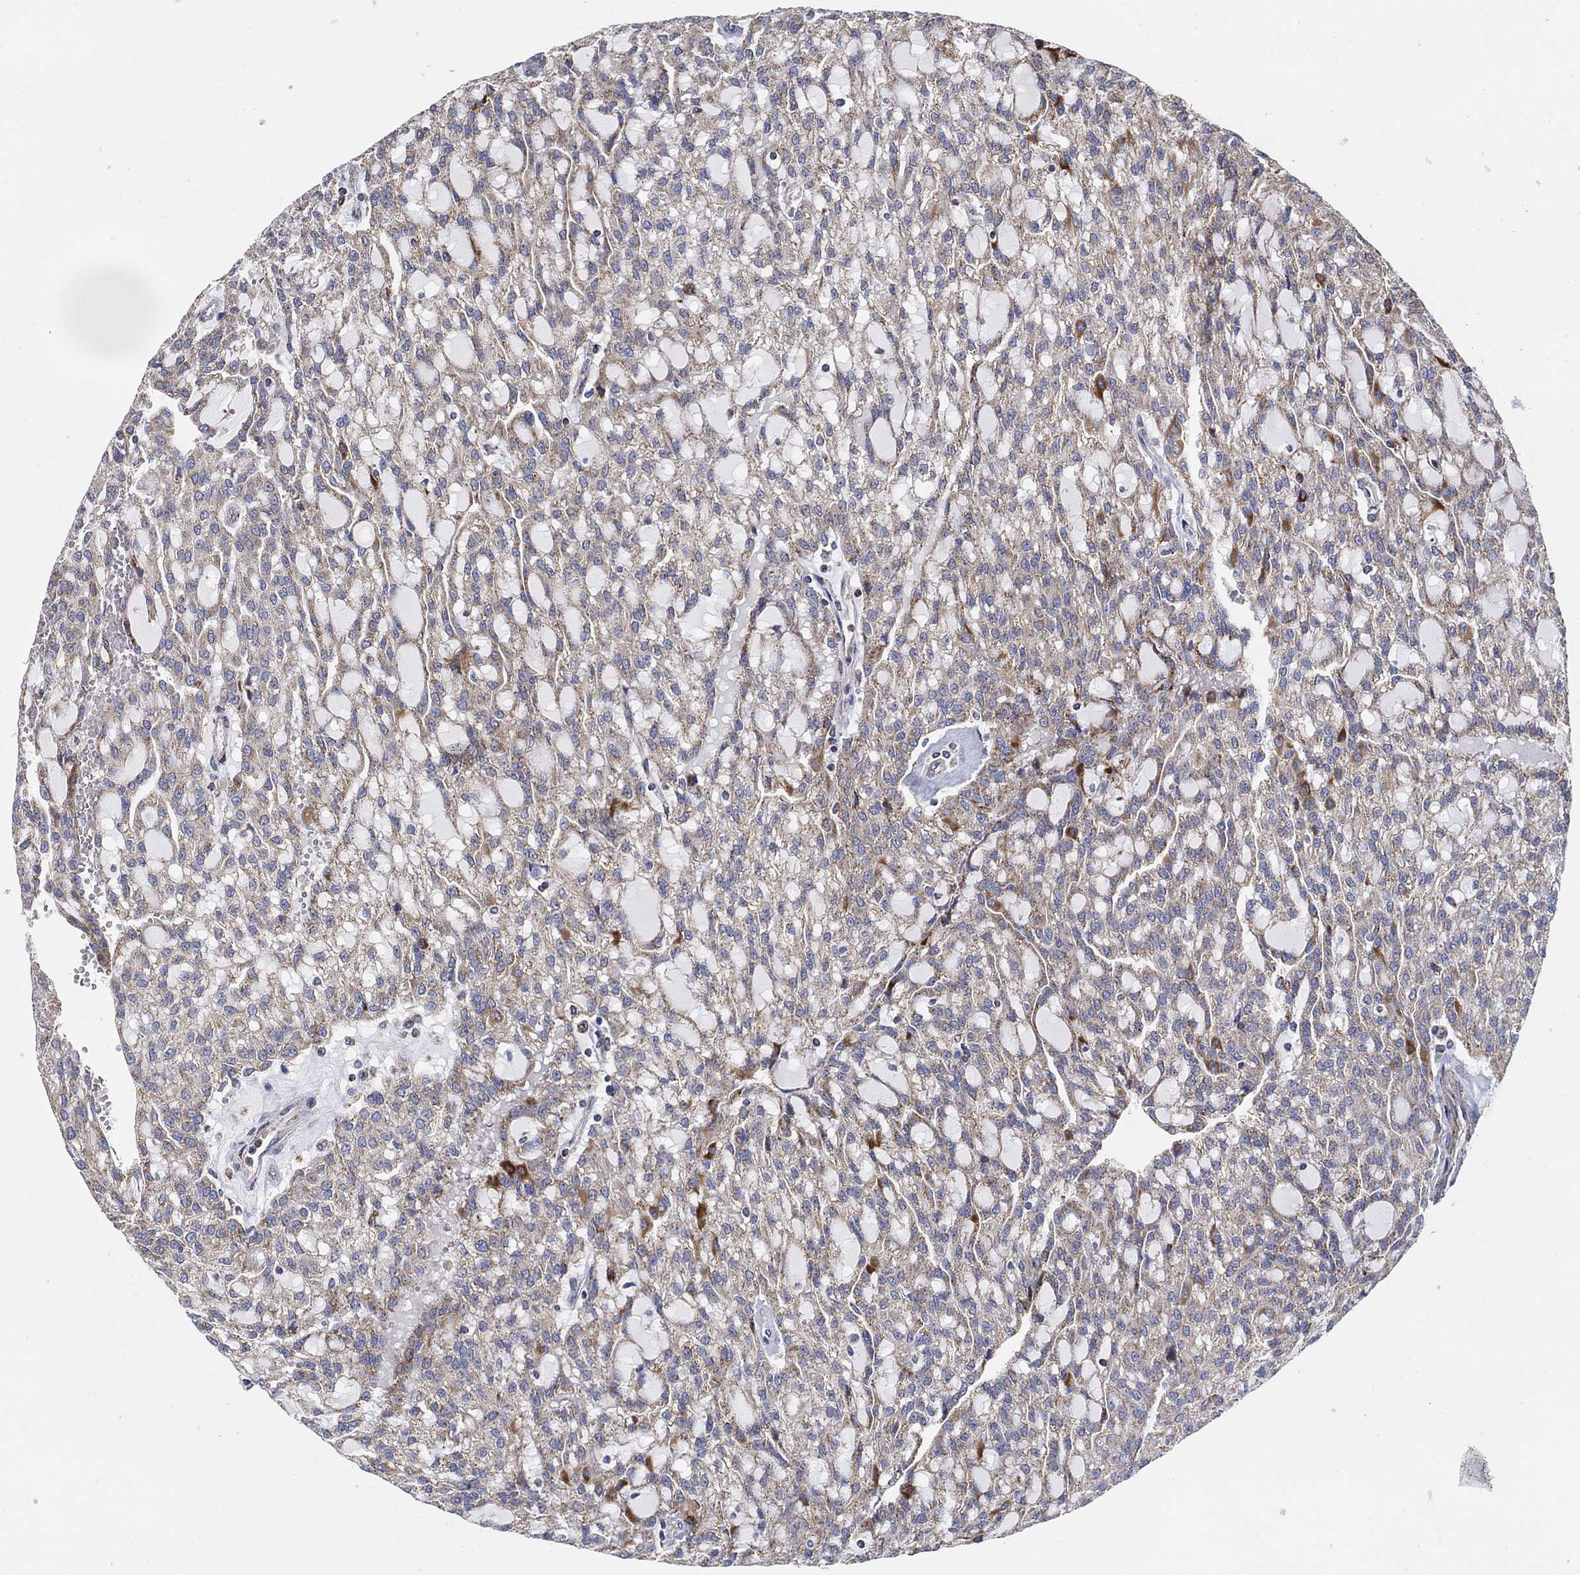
{"staining": {"intensity": "weak", "quantity": "25%-75%", "location": "cytoplasmic/membranous"}, "tissue": "renal cancer", "cell_type": "Tumor cells", "image_type": "cancer", "snomed": [{"axis": "morphology", "description": "Adenocarcinoma, NOS"}, {"axis": "topography", "description": "Kidney"}], "caption": "A brown stain shows weak cytoplasmic/membranous positivity of a protein in human renal cancer tumor cells.", "gene": "GCAT", "patient": {"sex": "male", "age": 63}}